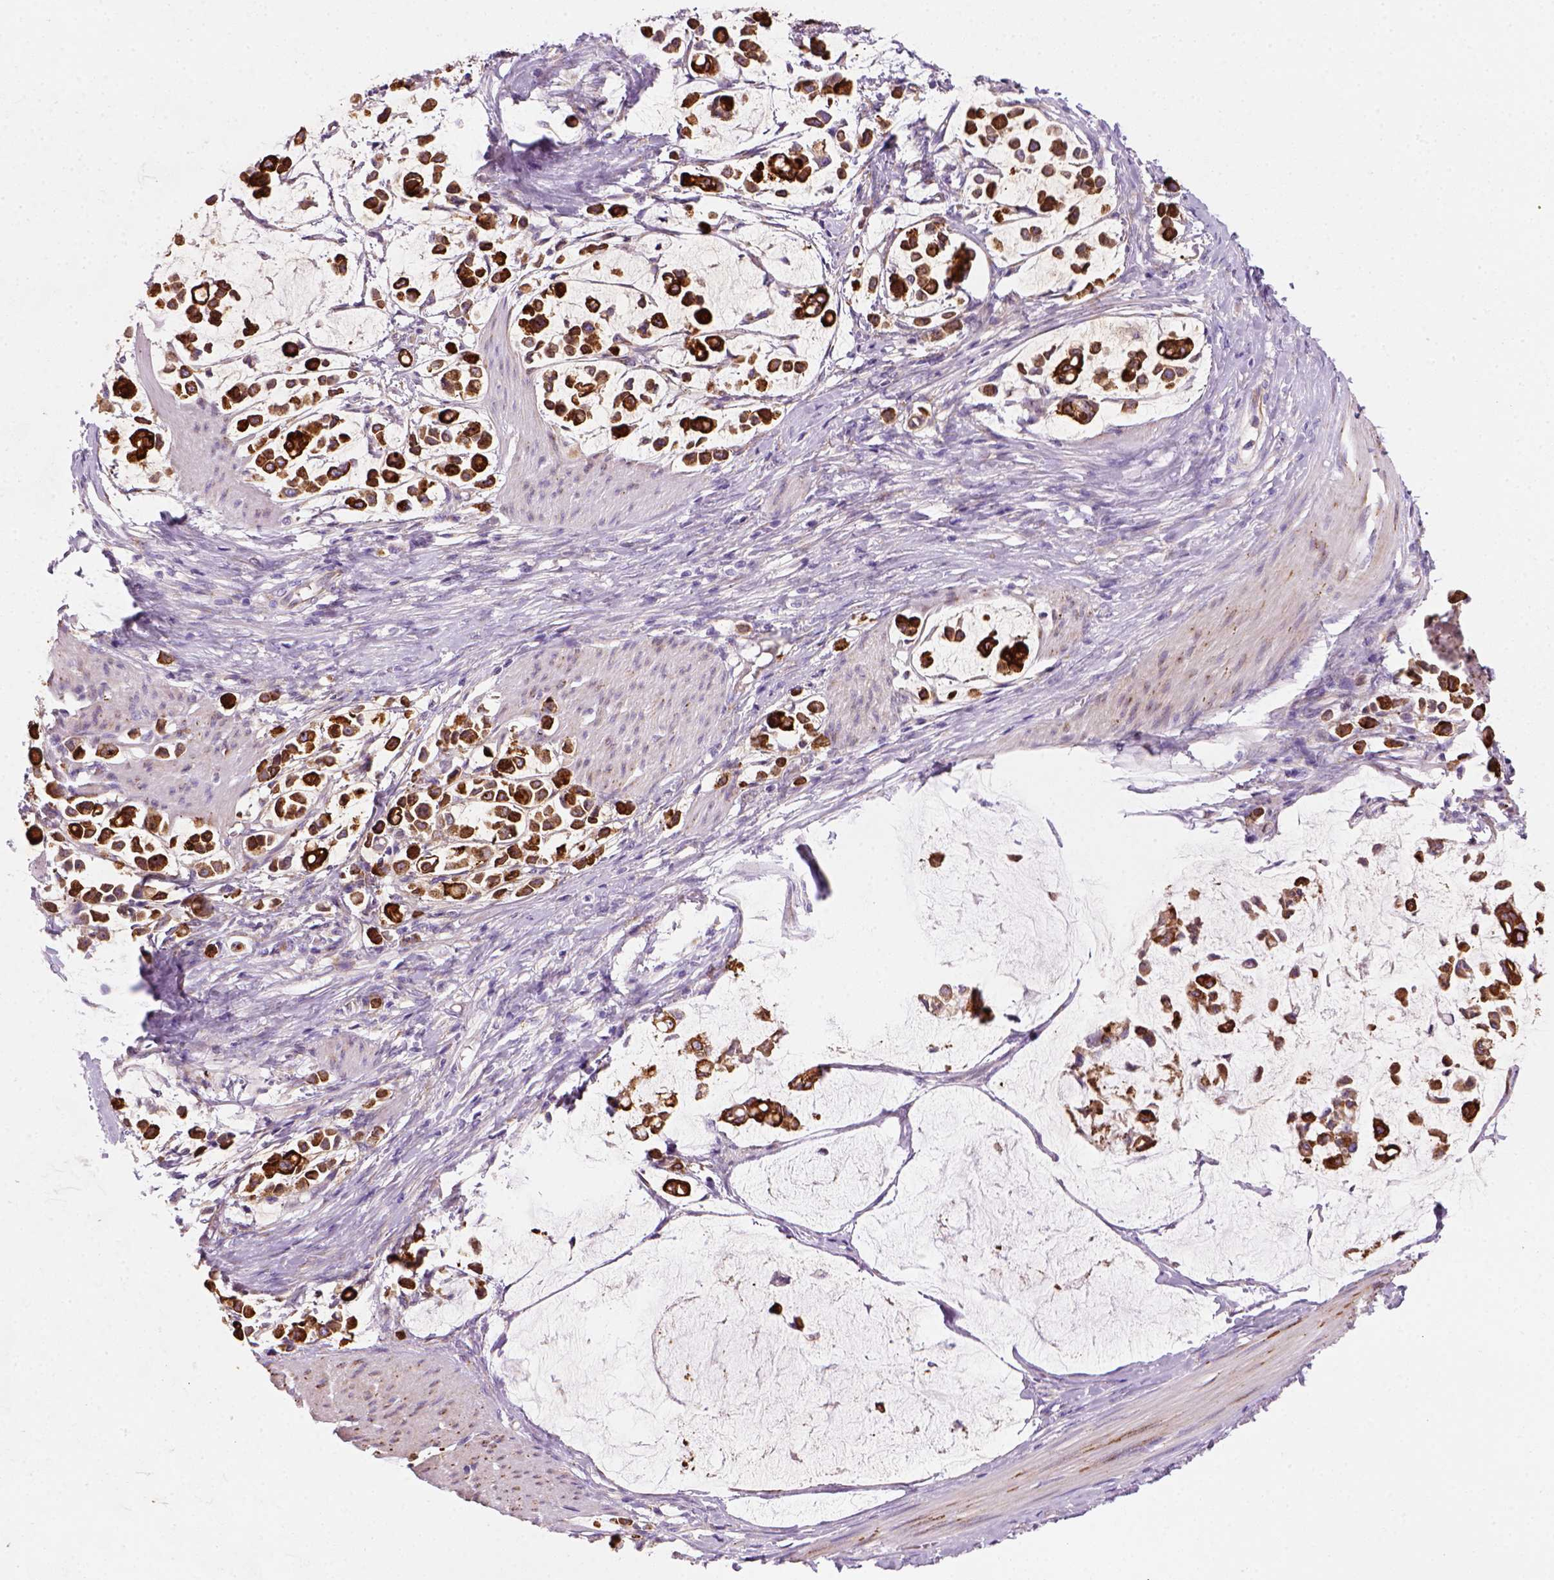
{"staining": {"intensity": "strong", "quantity": ">75%", "location": "cytoplasmic/membranous"}, "tissue": "stomach cancer", "cell_type": "Tumor cells", "image_type": "cancer", "snomed": [{"axis": "morphology", "description": "Adenocarcinoma, NOS"}, {"axis": "topography", "description": "Stomach"}], "caption": "Protein expression analysis of human stomach adenocarcinoma reveals strong cytoplasmic/membranous positivity in about >75% of tumor cells.", "gene": "CES2", "patient": {"sex": "male", "age": 82}}